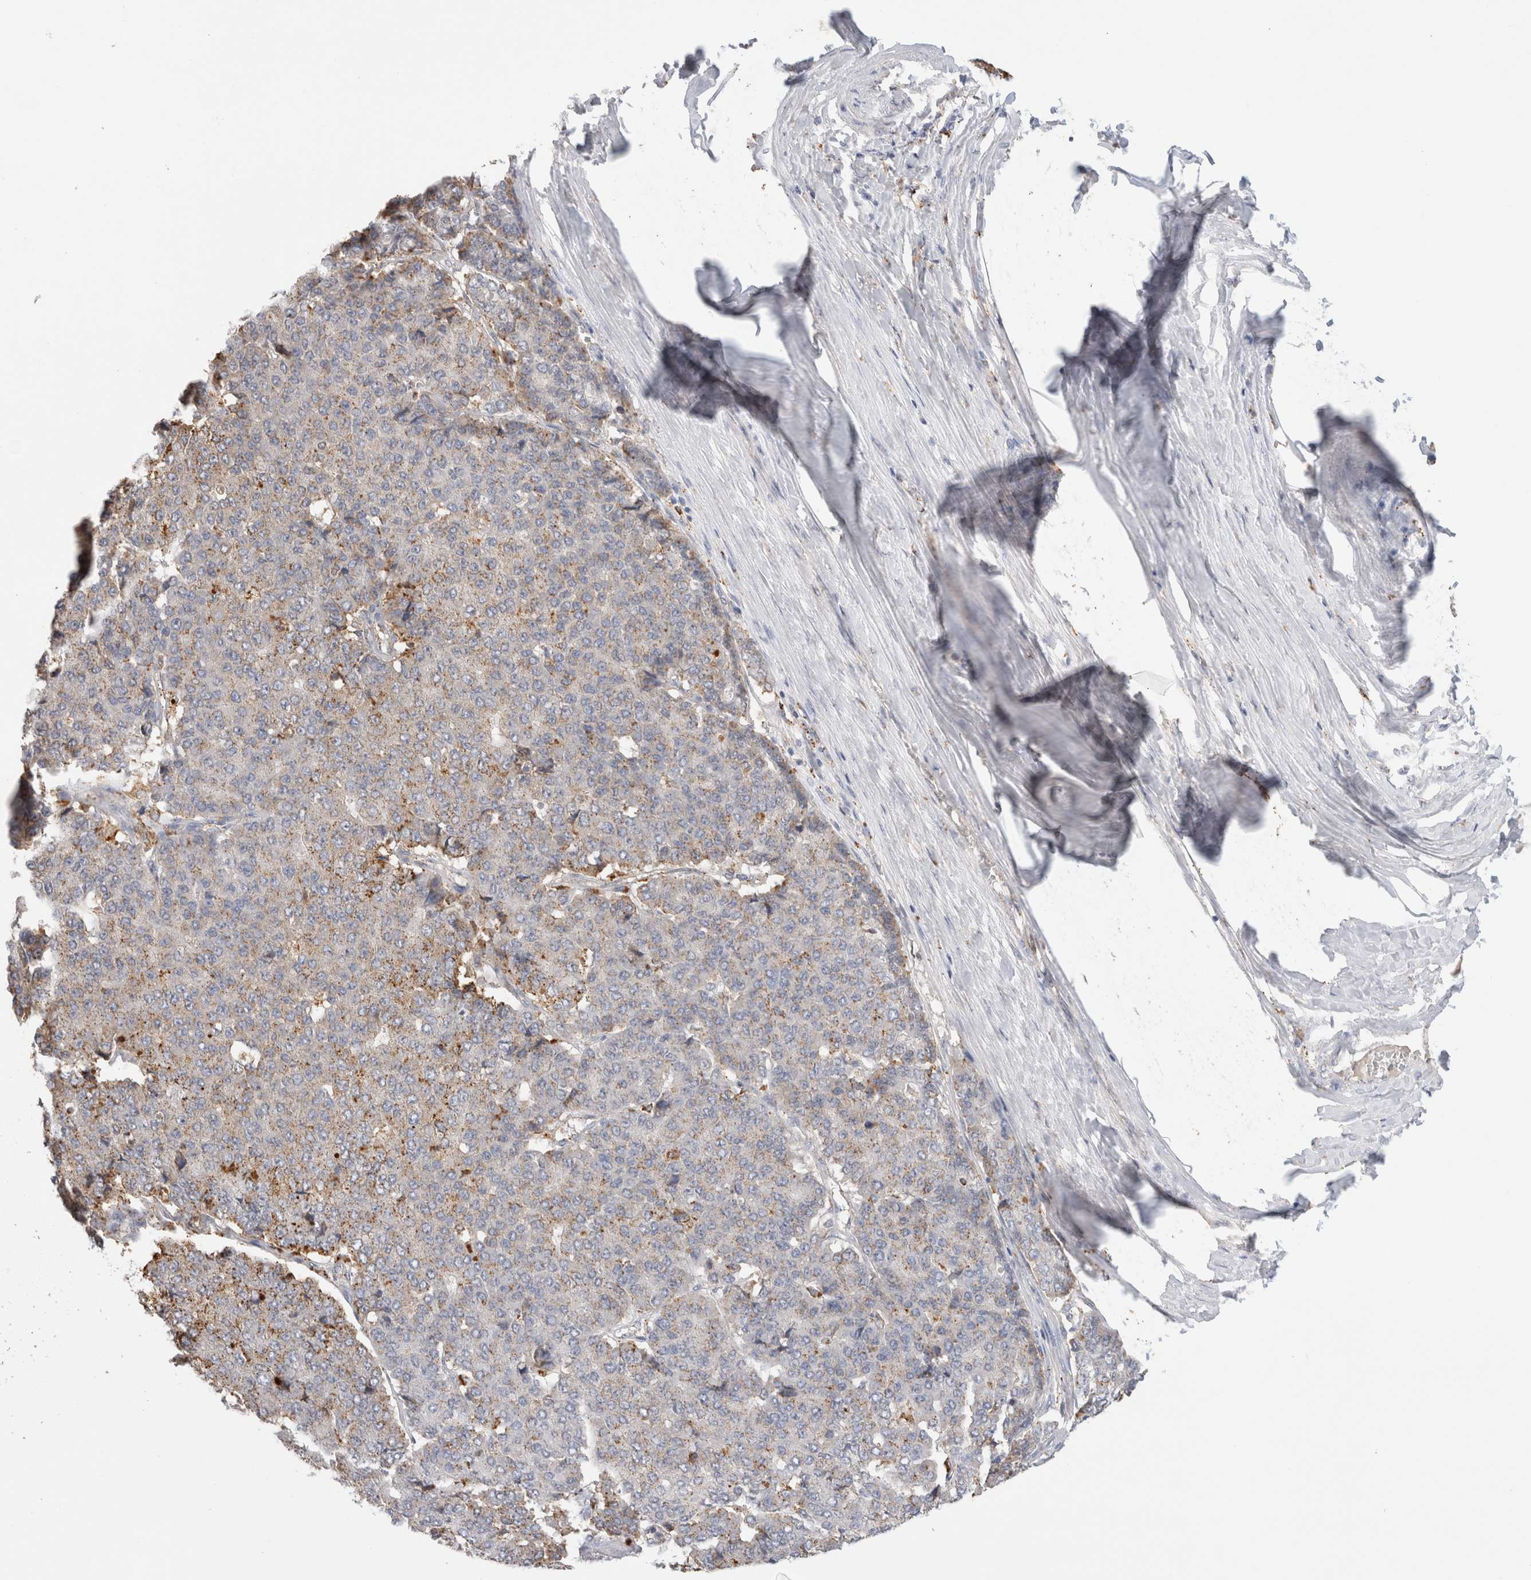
{"staining": {"intensity": "moderate", "quantity": "25%-75%", "location": "cytoplasmic/membranous"}, "tissue": "pancreatic cancer", "cell_type": "Tumor cells", "image_type": "cancer", "snomed": [{"axis": "morphology", "description": "Adenocarcinoma, NOS"}, {"axis": "topography", "description": "Pancreas"}], "caption": "Immunohistochemical staining of adenocarcinoma (pancreatic) shows moderate cytoplasmic/membranous protein positivity in approximately 25%-75% of tumor cells.", "gene": "GNS", "patient": {"sex": "male", "age": 50}}